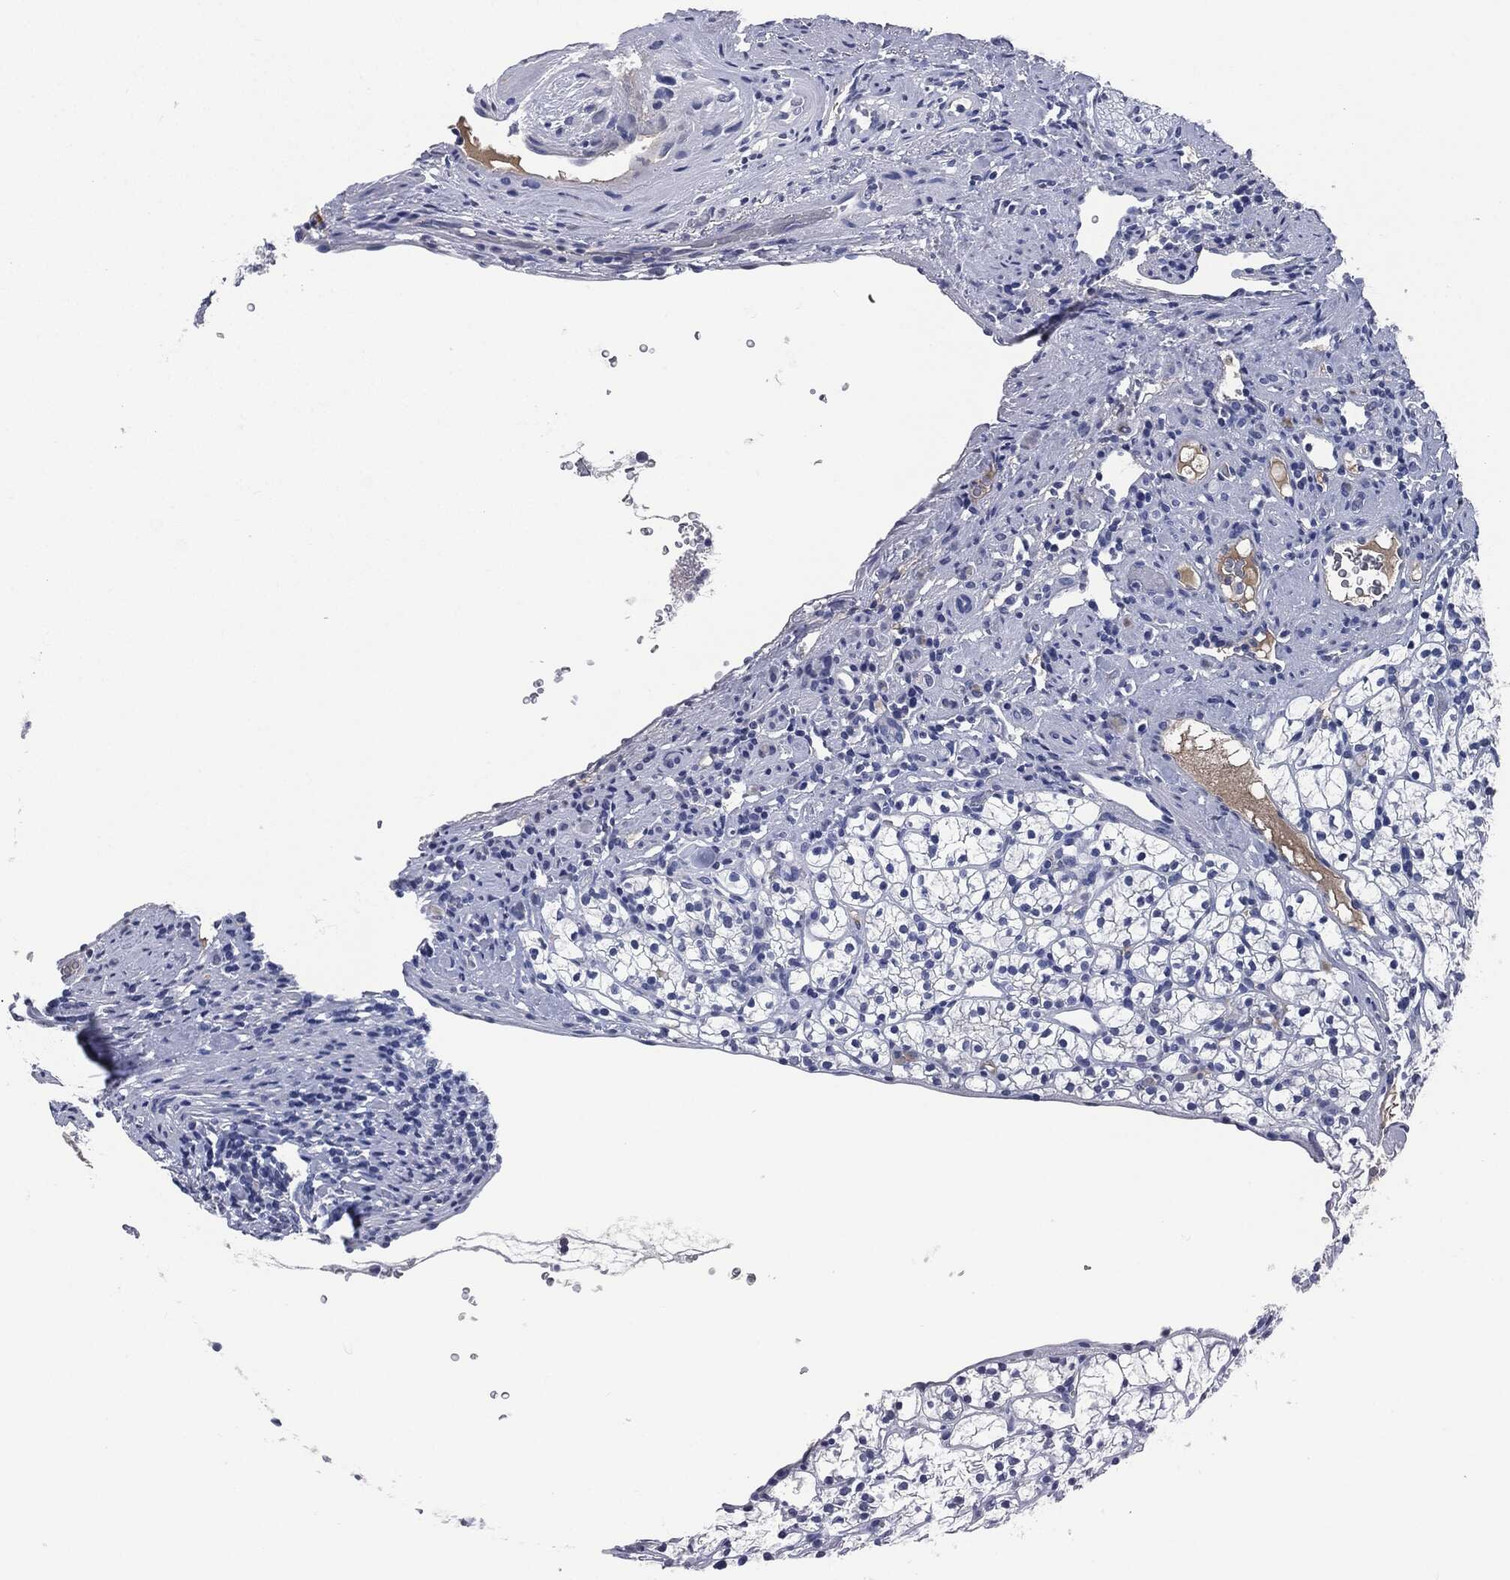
{"staining": {"intensity": "negative", "quantity": "none", "location": "none"}, "tissue": "renal cancer", "cell_type": "Tumor cells", "image_type": "cancer", "snomed": [{"axis": "morphology", "description": "Adenocarcinoma, NOS"}, {"axis": "topography", "description": "Kidney"}], "caption": "Immunohistochemistry (IHC) of human renal cancer (adenocarcinoma) exhibits no positivity in tumor cells.", "gene": "SIGLEC7", "patient": {"sex": "female", "age": 89}}